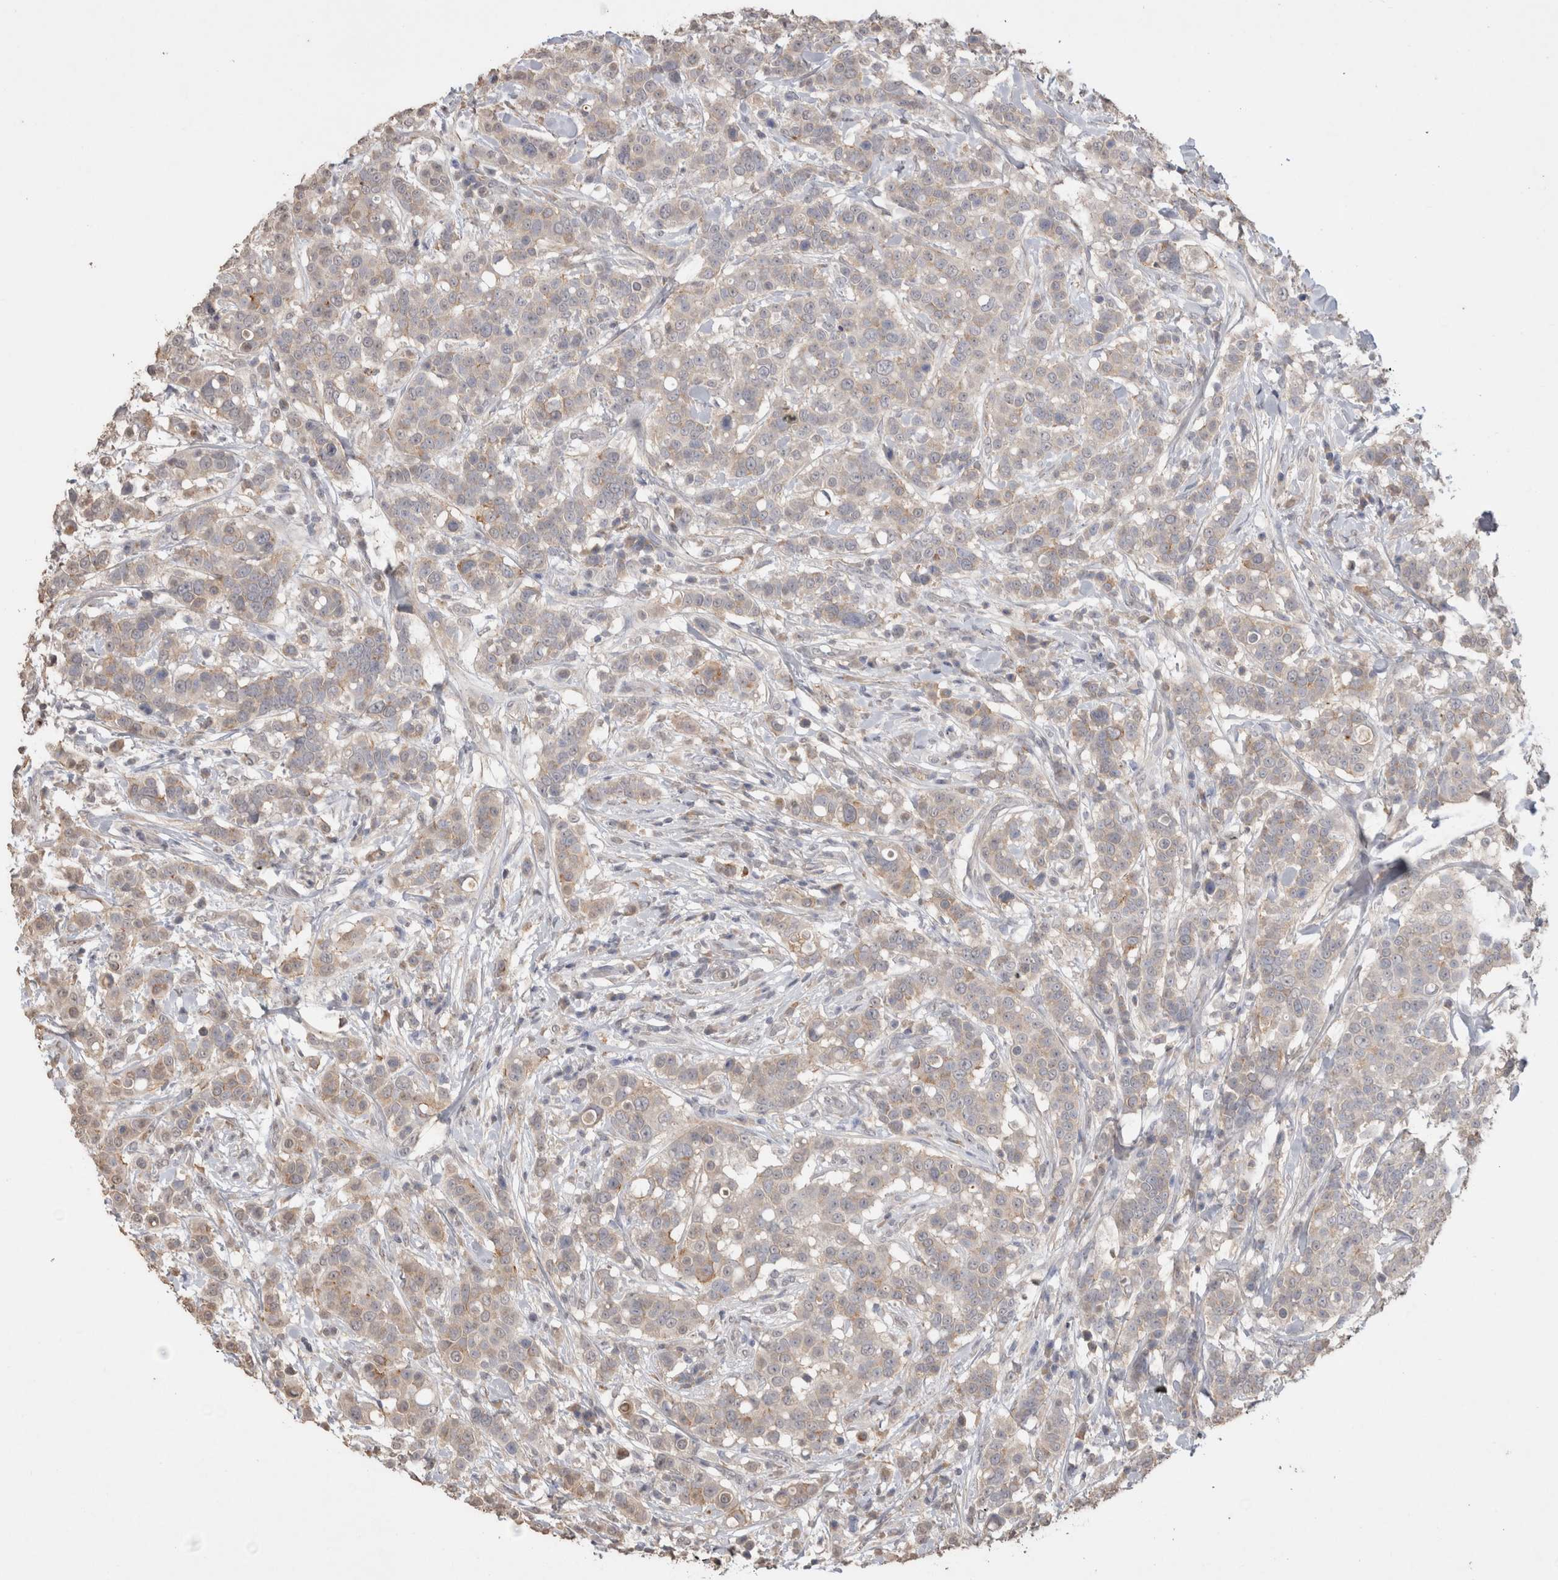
{"staining": {"intensity": "weak", "quantity": "<25%", "location": "cytoplasmic/membranous"}, "tissue": "breast cancer", "cell_type": "Tumor cells", "image_type": "cancer", "snomed": [{"axis": "morphology", "description": "Duct carcinoma"}, {"axis": "topography", "description": "Breast"}], "caption": "The photomicrograph exhibits no staining of tumor cells in breast cancer (infiltrating ductal carcinoma).", "gene": "NAALADL2", "patient": {"sex": "female", "age": 27}}